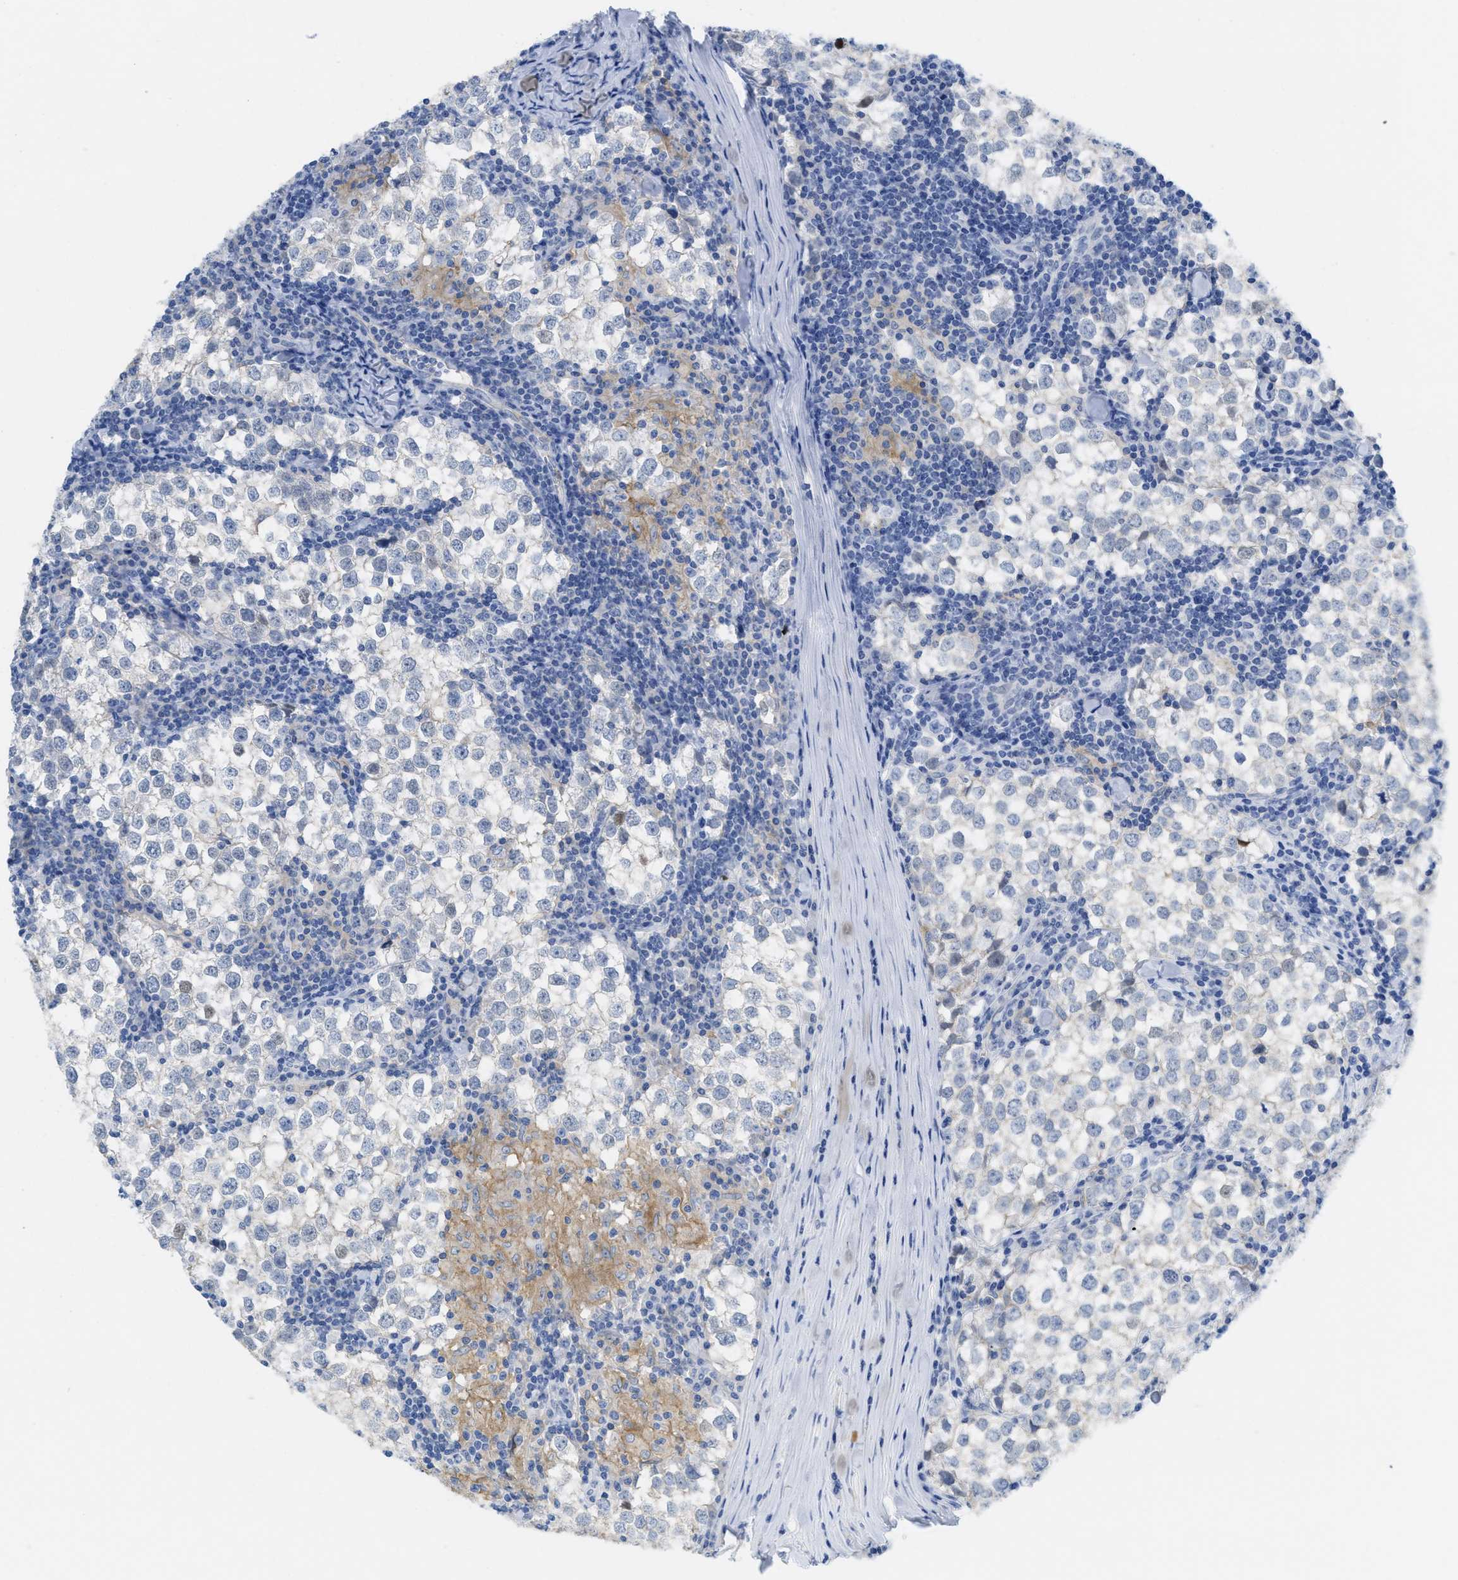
{"staining": {"intensity": "negative", "quantity": "none", "location": "none"}, "tissue": "testis cancer", "cell_type": "Tumor cells", "image_type": "cancer", "snomed": [{"axis": "morphology", "description": "Seminoma, NOS"}, {"axis": "morphology", "description": "Carcinoma, Embryonal, NOS"}, {"axis": "topography", "description": "Testis"}], "caption": "Testis seminoma was stained to show a protein in brown. There is no significant expression in tumor cells.", "gene": "CNNM4", "patient": {"sex": "male", "age": 36}}